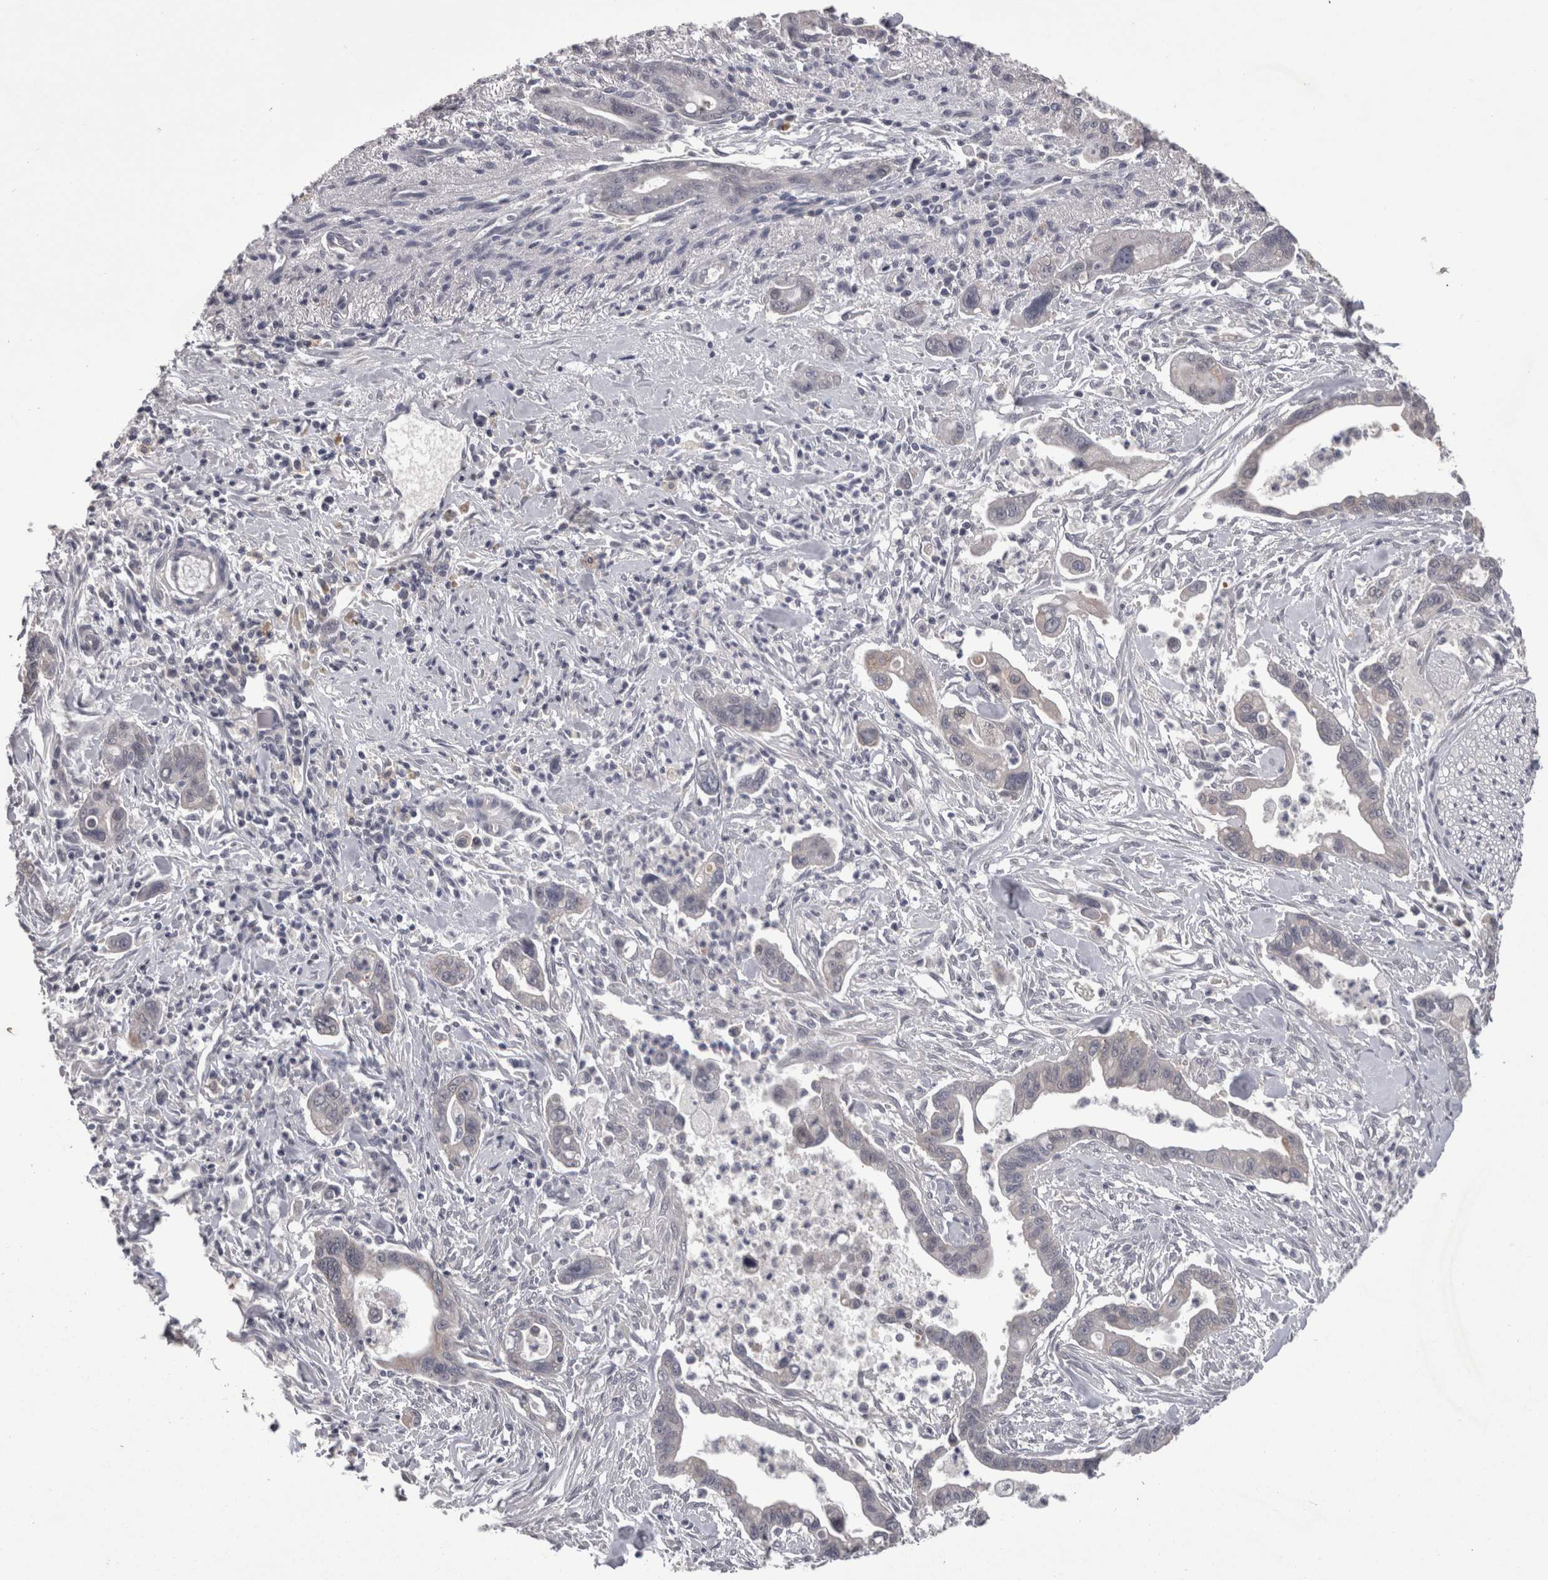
{"staining": {"intensity": "negative", "quantity": "none", "location": "none"}, "tissue": "pancreatic cancer", "cell_type": "Tumor cells", "image_type": "cancer", "snomed": [{"axis": "morphology", "description": "Adenocarcinoma, NOS"}, {"axis": "topography", "description": "Pancreas"}], "caption": "High magnification brightfield microscopy of pancreatic adenocarcinoma stained with DAB (3,3'-diaminobenzidine) (brown) and counterstained with hematoxylin (blue): tumor cells show no significant expression. (DAB (3,3'-diaminobenzidine) IHC with hematoxylin counter stain).", "gene": "PON3", "patient": {"sex": "male", "age": 70}}